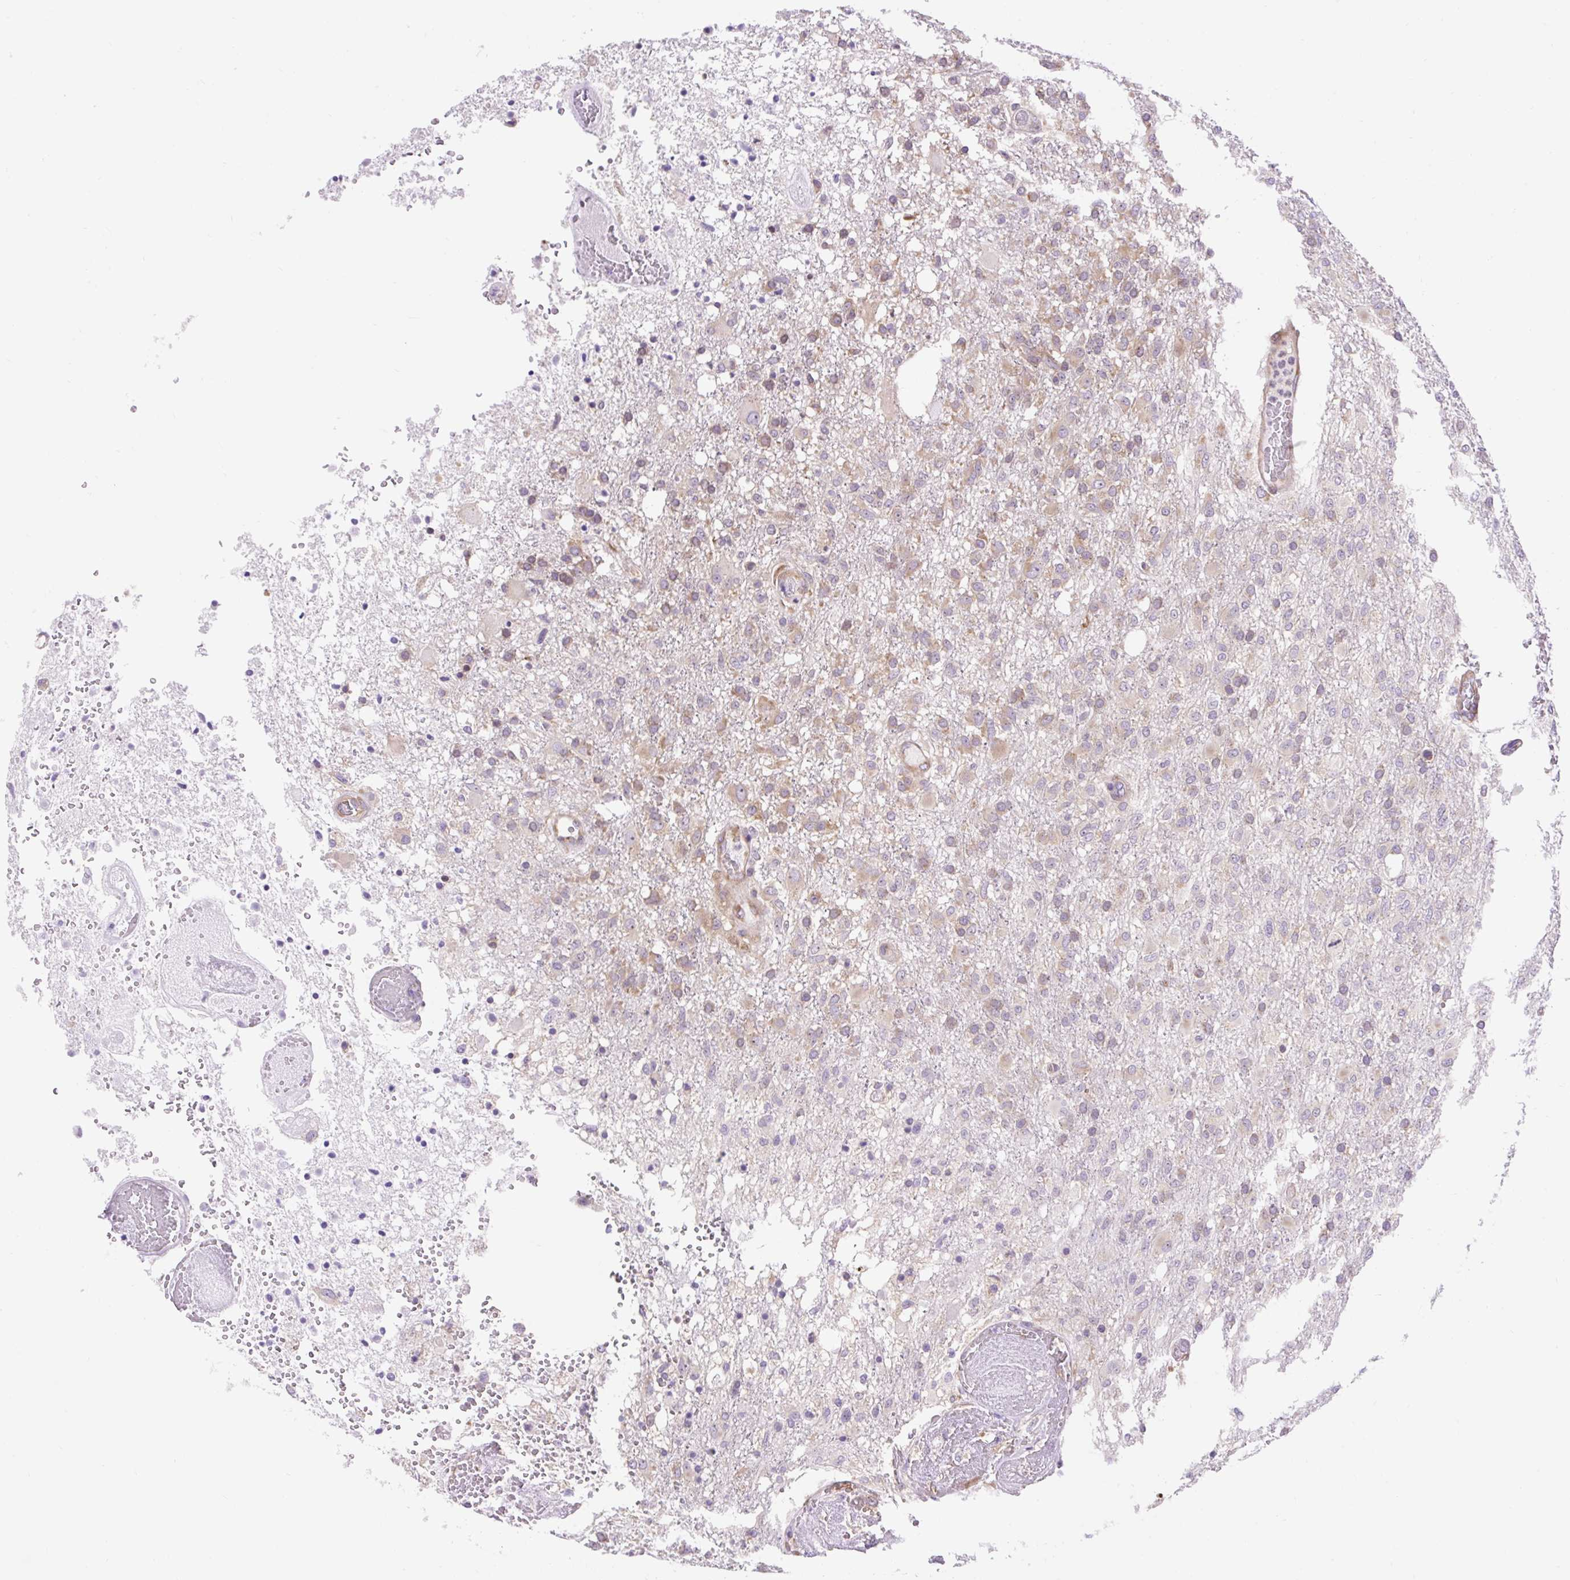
{"staining": {"intensity": "moderate", "quantity": "<25%", "location": "cytoplasmic/membranous"}, "tissue": "glioma", "cell_type": "Tumor cells", "image_type": "cancer", "snomed": [{"axis": "morphology", "description": "Glioma, malignant, High grade"}, {"axis": "topography", "description": "Brain"}], "caption": "Protein staining reveals moderate cytoplasmic/membranous expression in about <25% of tumor cells in glioma.", "gene": "GPR45", "patient": {"sex": "female", "age": 74}}